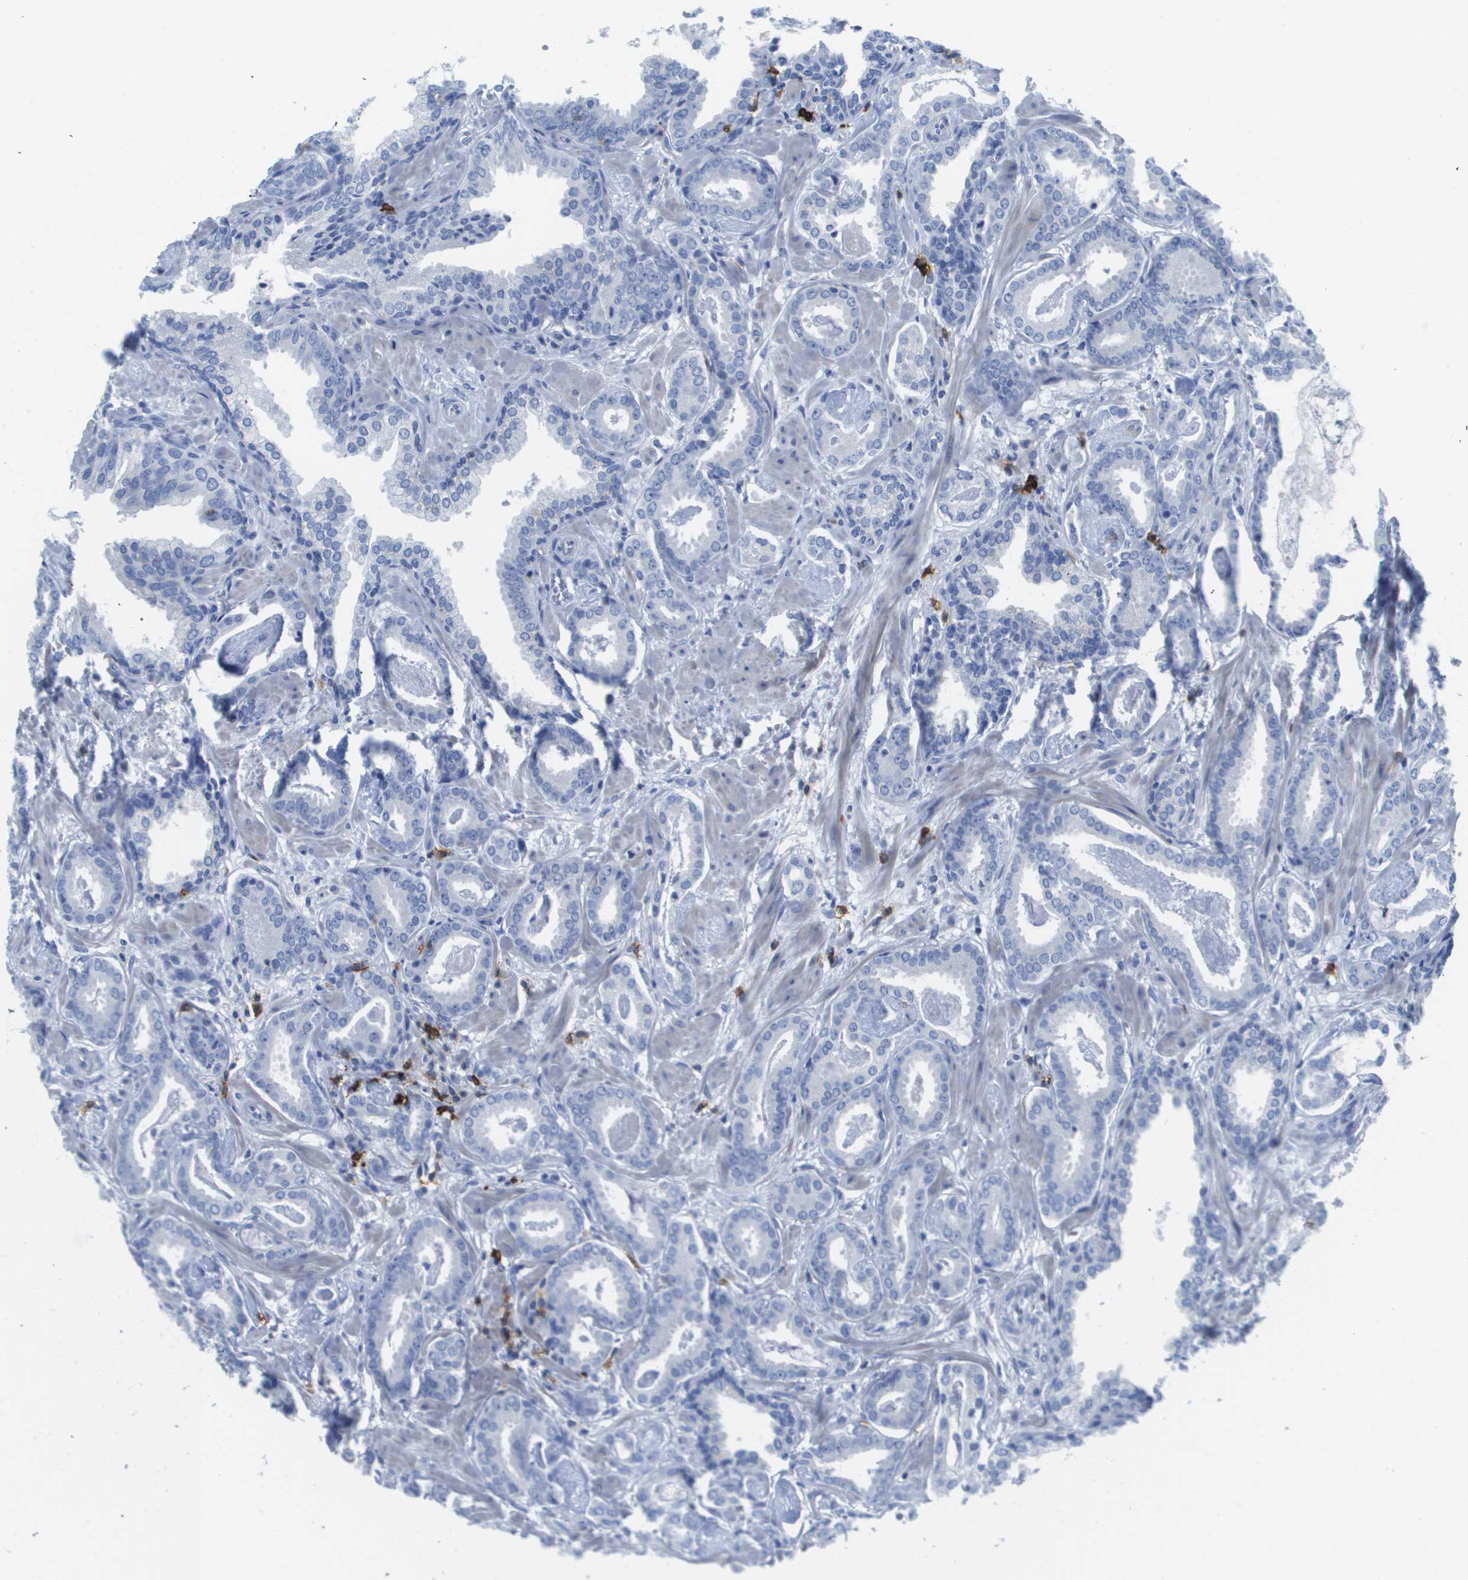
{"staining": {"intensity": "negative", "quantity": "none", "location": "none"}, "tissue": "prostate cancer", "cell_type": "Tumor cells", "image_type": "cancer", "snomed": [{"axis": "morphology", "description": "Adenocarcinoma, Low grade"}, {"axis": "topography", "description": "Prostate"}], "caption": "An immunohistochemistry (IHC) histopathology image of prostate adenocarcinoma (low-grade) is shown. There is no staining in tumor cells of prostate adenocarcinoma (low-grade).", "gene": "MS4A1", "patient": {"sex": "male", "age": 53}}